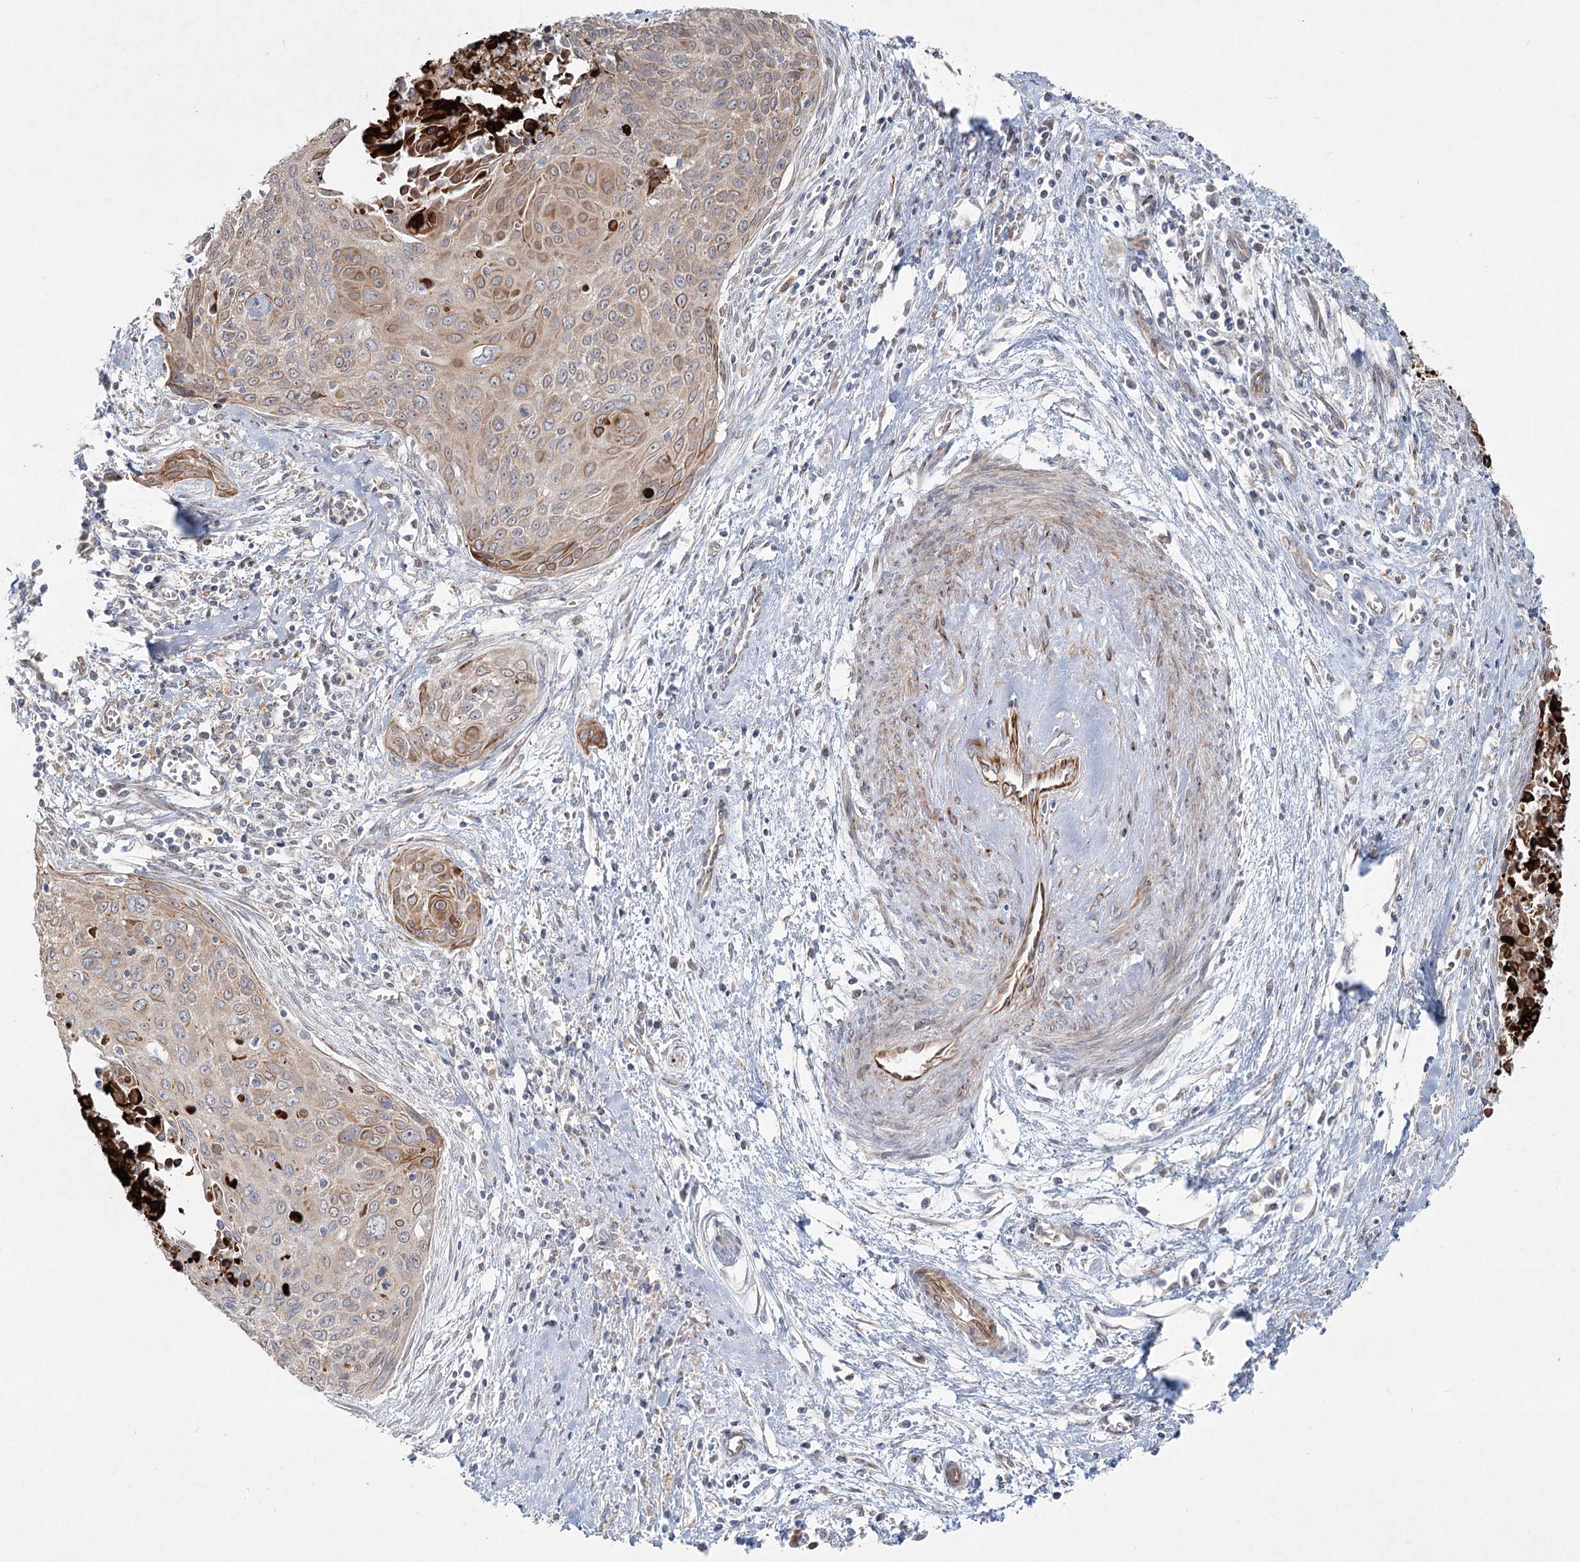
{"staining": {"intensity": "weak", "quantity": "25%-75%", "location": "cytoplasmic/membranous"}, "tissue": "cervical cancer", "cell_type": "Tumor cells", "image_type": "cancer", "snomed": [{"axis": "morphology", "description": "Squamous cell carcinoma, NOS"}, {"axis": "topography", "description": "Cervix"}], "caption": "Immunohistochemical staining of cervical cancer (squamous cell carcinoma) demonstrates low levels of weak cytoplasmic/membranous protein expression in about 25%-75% of tumor cells. Using DAB (brown) and hematoxylin (blue) stains, captured at high magnification using brightfield microscopy.", "gene": "LRP2BP", "patient": {"sex": "female", "age": 55}}